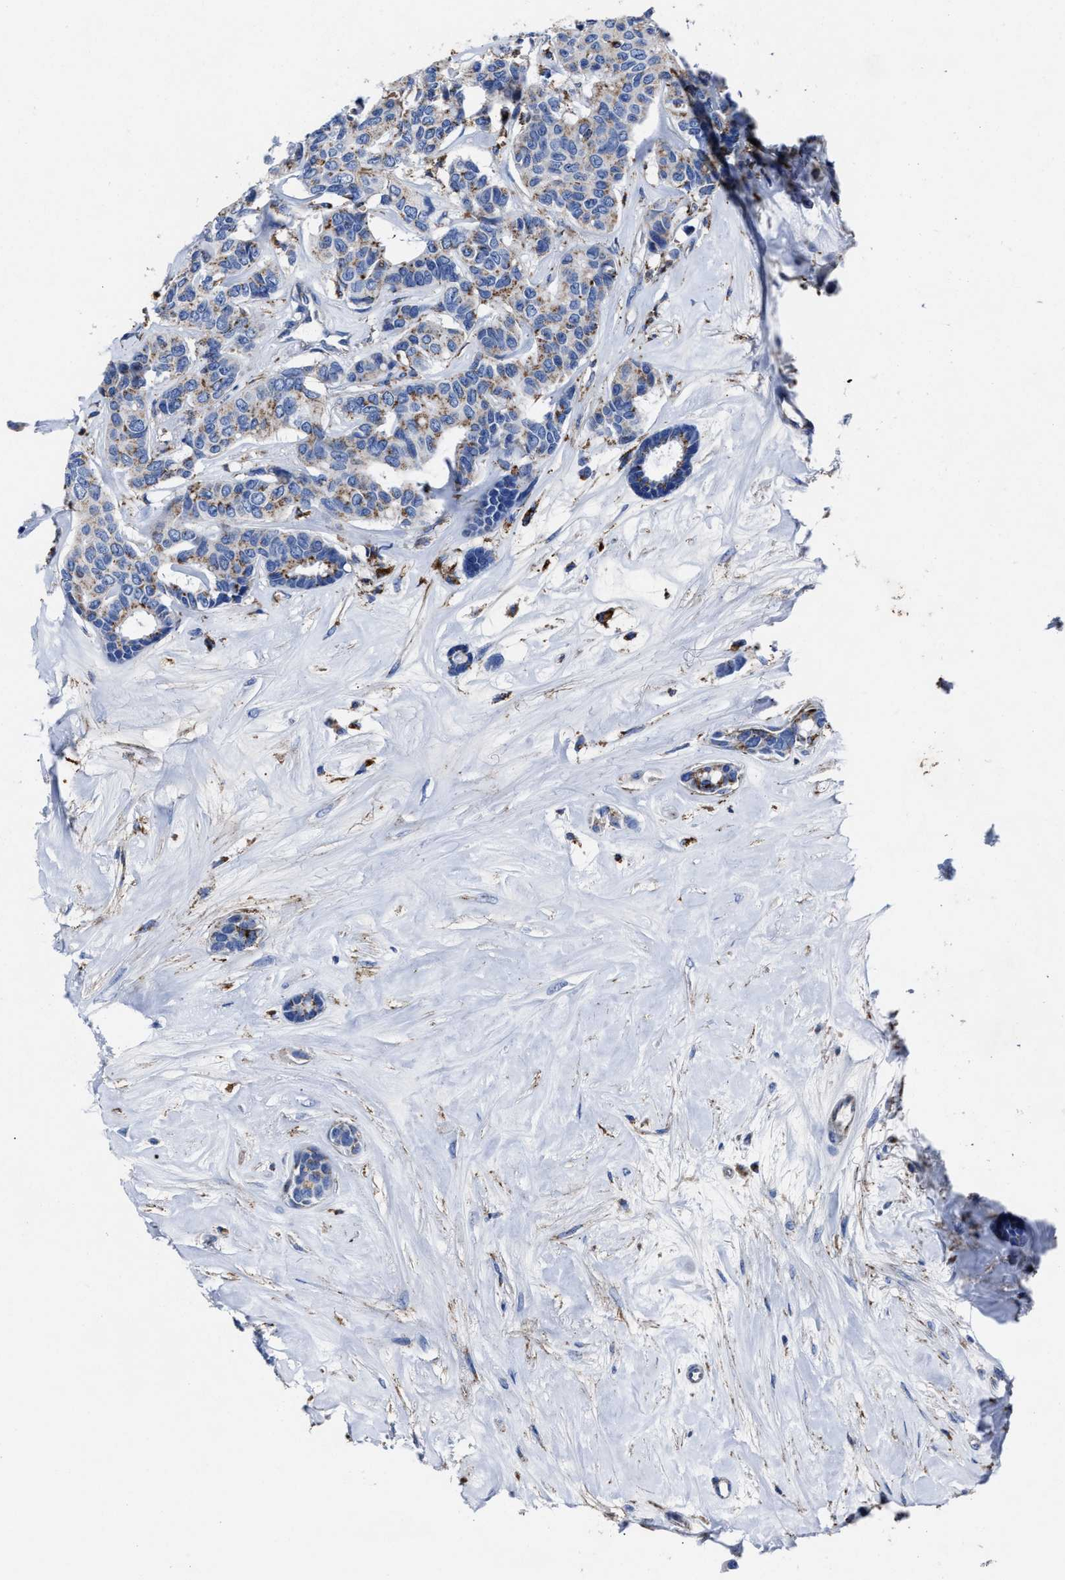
{"staining": {"intensity": "moderate", "quantity": ">75%", "location": "cytoplasmic/membranous"}, "tissue": "breast cancer", "cell_type": "Tumor cells", "image_type": "cancer", "snomed": [{"axis": "morphology", "description": "Duct carcinoma"}, {"axis": "topography", "description": "Breast"}], "caption": "There is medium levels of moderate cytoplasmic/membranous positivity in tumor cells of breast cancer (invasive ductal carcinoma), as demonstrated by immunohistochemical staining (brown color).", "gene": "LAMTOR4", "patient": {"sex": "female", "age": 87}}